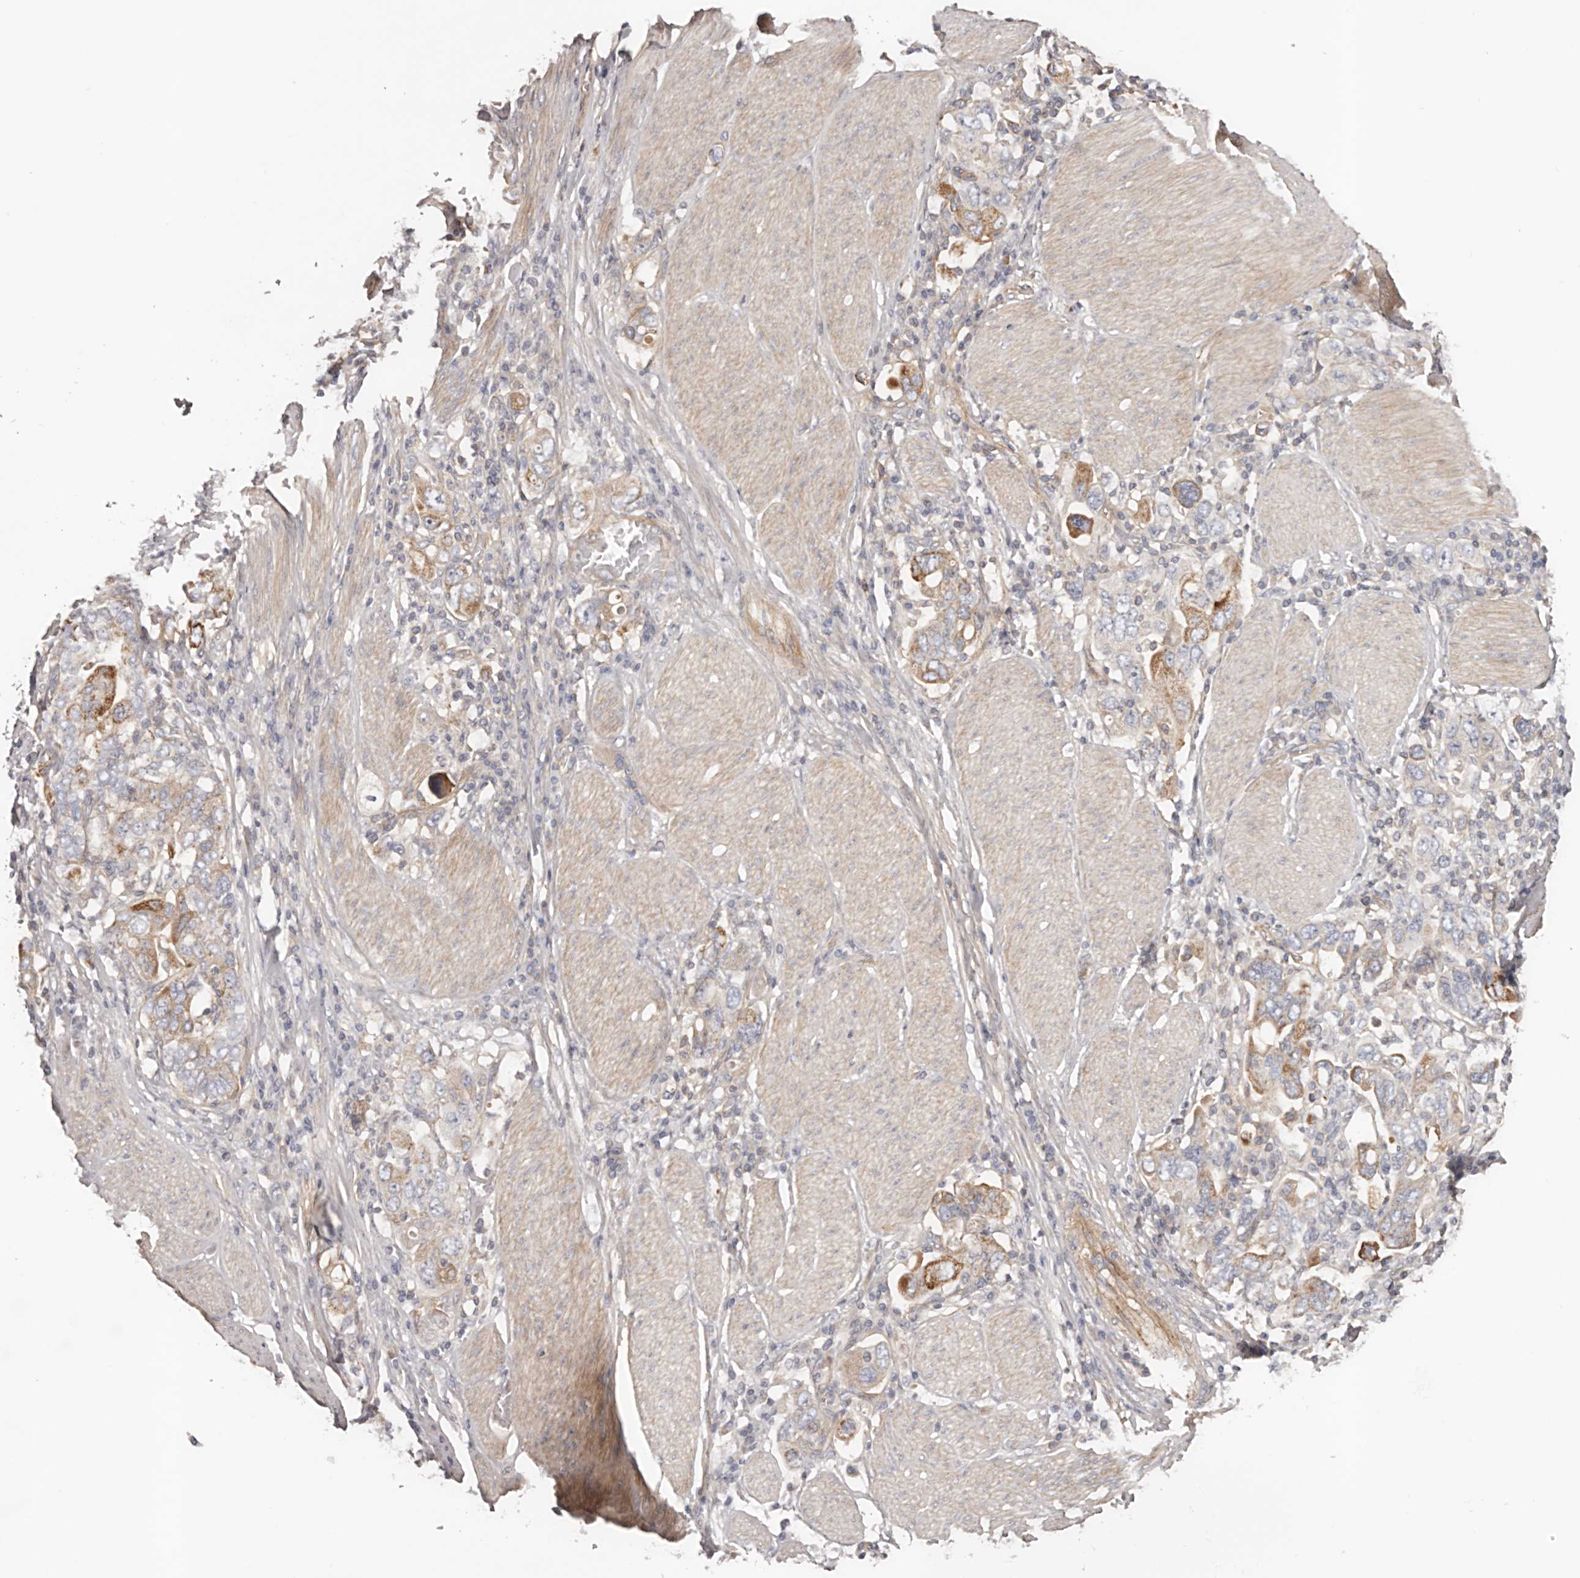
{"staining": {"intensity": "strong", "quantity": "<25%", "location": "cytoplasmic/membranous"}, "tissue": "stomach cancer", "cell_type": "Tumor cells", "image_type": "cancer", "snomed": [{"axis": "morphology", "description": "Adenocarcinoma, NOS"}, {"axis": "topography", "description": "Stomach, upper"}], "caption": "Immunohistochemical staining of human stomach cancer (adenocarcinoma) exhibits strong cytoplasmic/membranous protein expression in about <25% of tumor cells.", "gene": "DMRT2", "patient": {"sex": "male", "age": 62}}